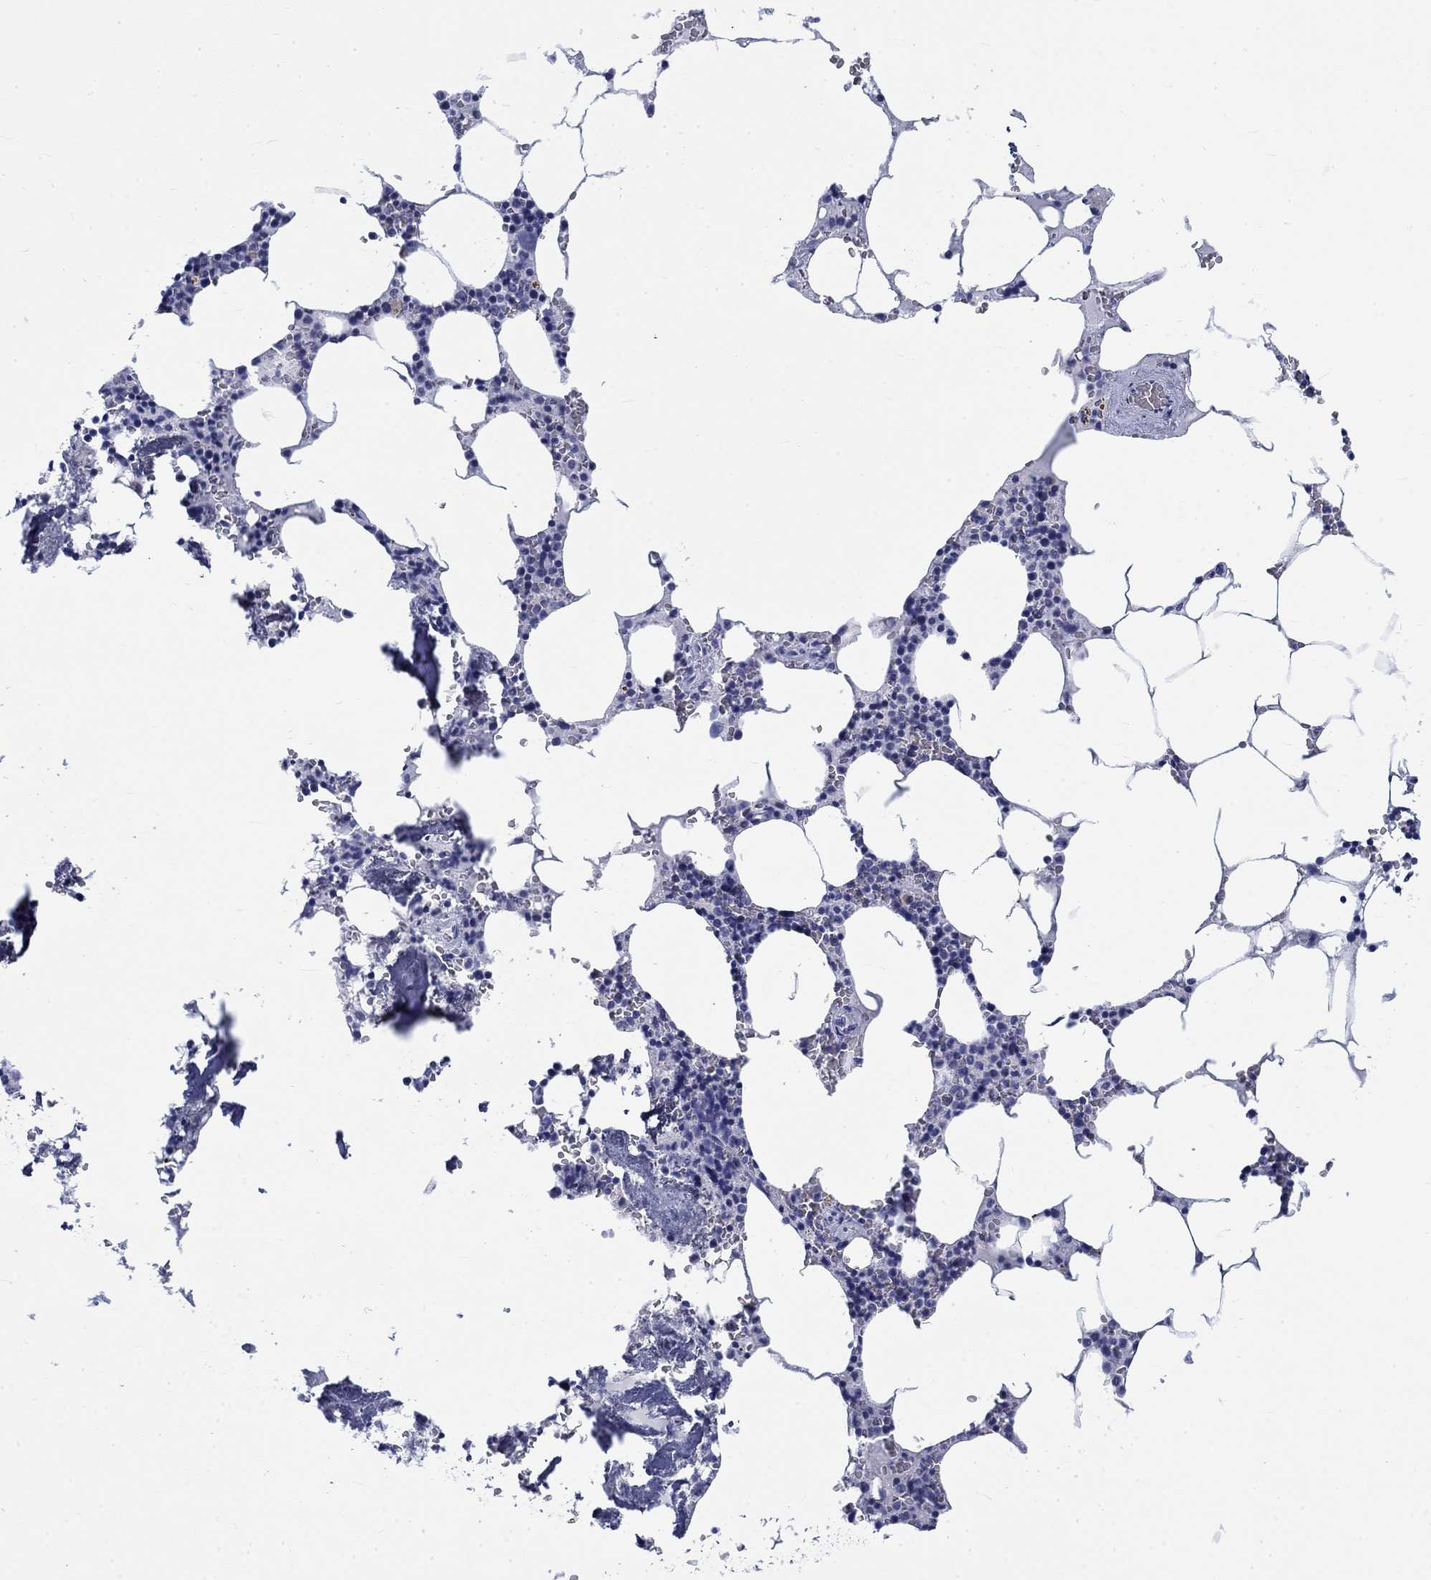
{"staining": {"intensity": "negative", "quantity": "none", "location": "none"}, "tissue": "bone marrow", "cell_type": "Hematopoietic cells", "image_type": "normal", "snomed": [{"axis": "morphology", "description": "Normal tissue, NOS"}, {"axis": "topography", "description": "Bone marrow"}], "caption": "IHC of benign bone marrow displays no positivity in hematopoietic cells. (DAB IHC with hematoxylin counter stain).", "gene": "KRT76", "patient": {"sex": "female", "age": 64}}